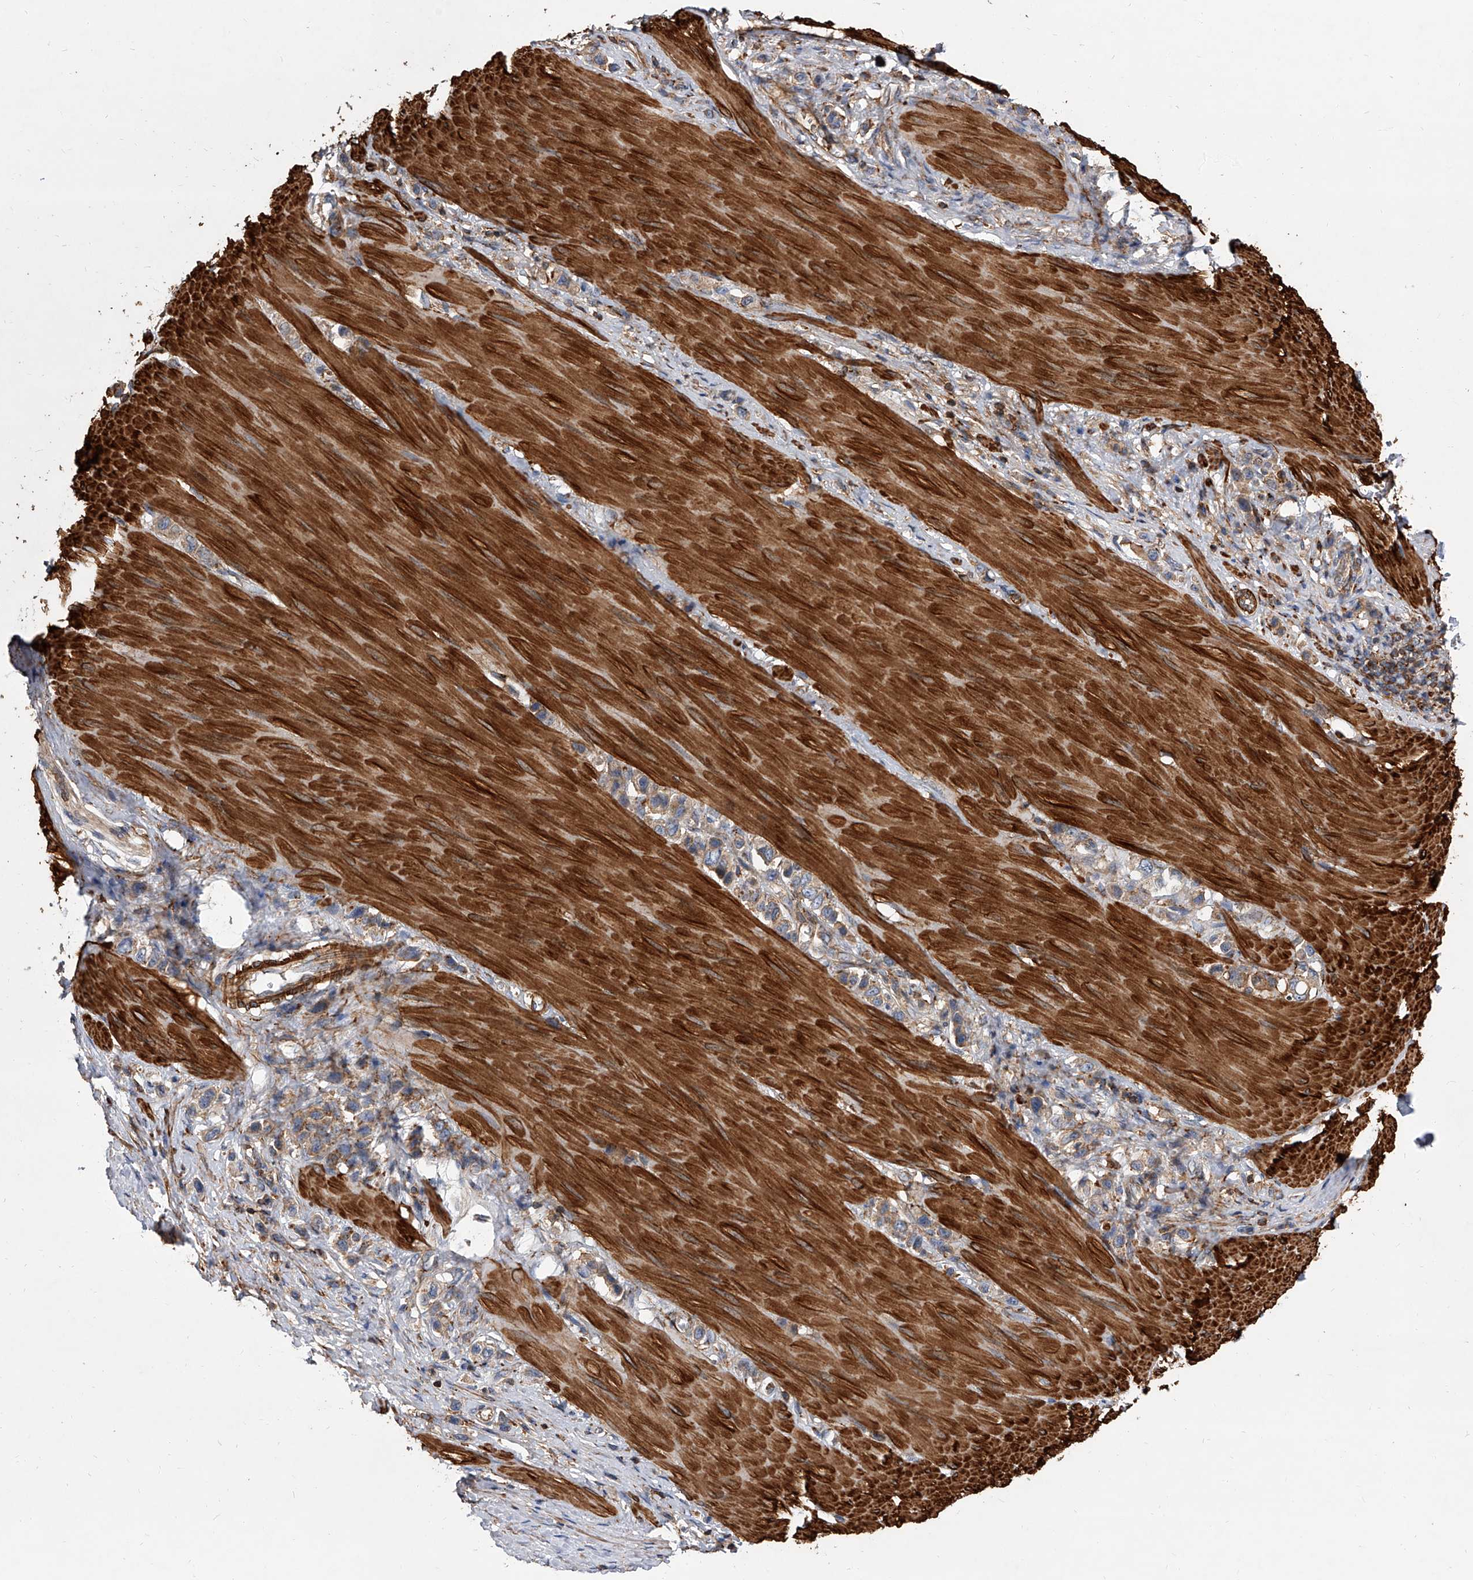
{"staining": {"intensity": "weak", "quantity": "25%-75%", "location": "cytoplasmic/membranous"}, "tissue": "stomach cancer", "cell_type": "Tumor cells", "image_type": "cancer", "snomed": [{"axis": "morphology", "description": "Adenocarcinoma, NOS"}, {"axis": "topography", "description": "Stomach"}], "caption": "Immunohistochemistry photomicrograph of human stomach cancer stained for a protein (brown), which exhibits low levels of weak cytoplasmic/membranous expression in about 25%-75% of tumor cells.", "gene": "PISD", "patient": {"sex": "female", "age": 65}}